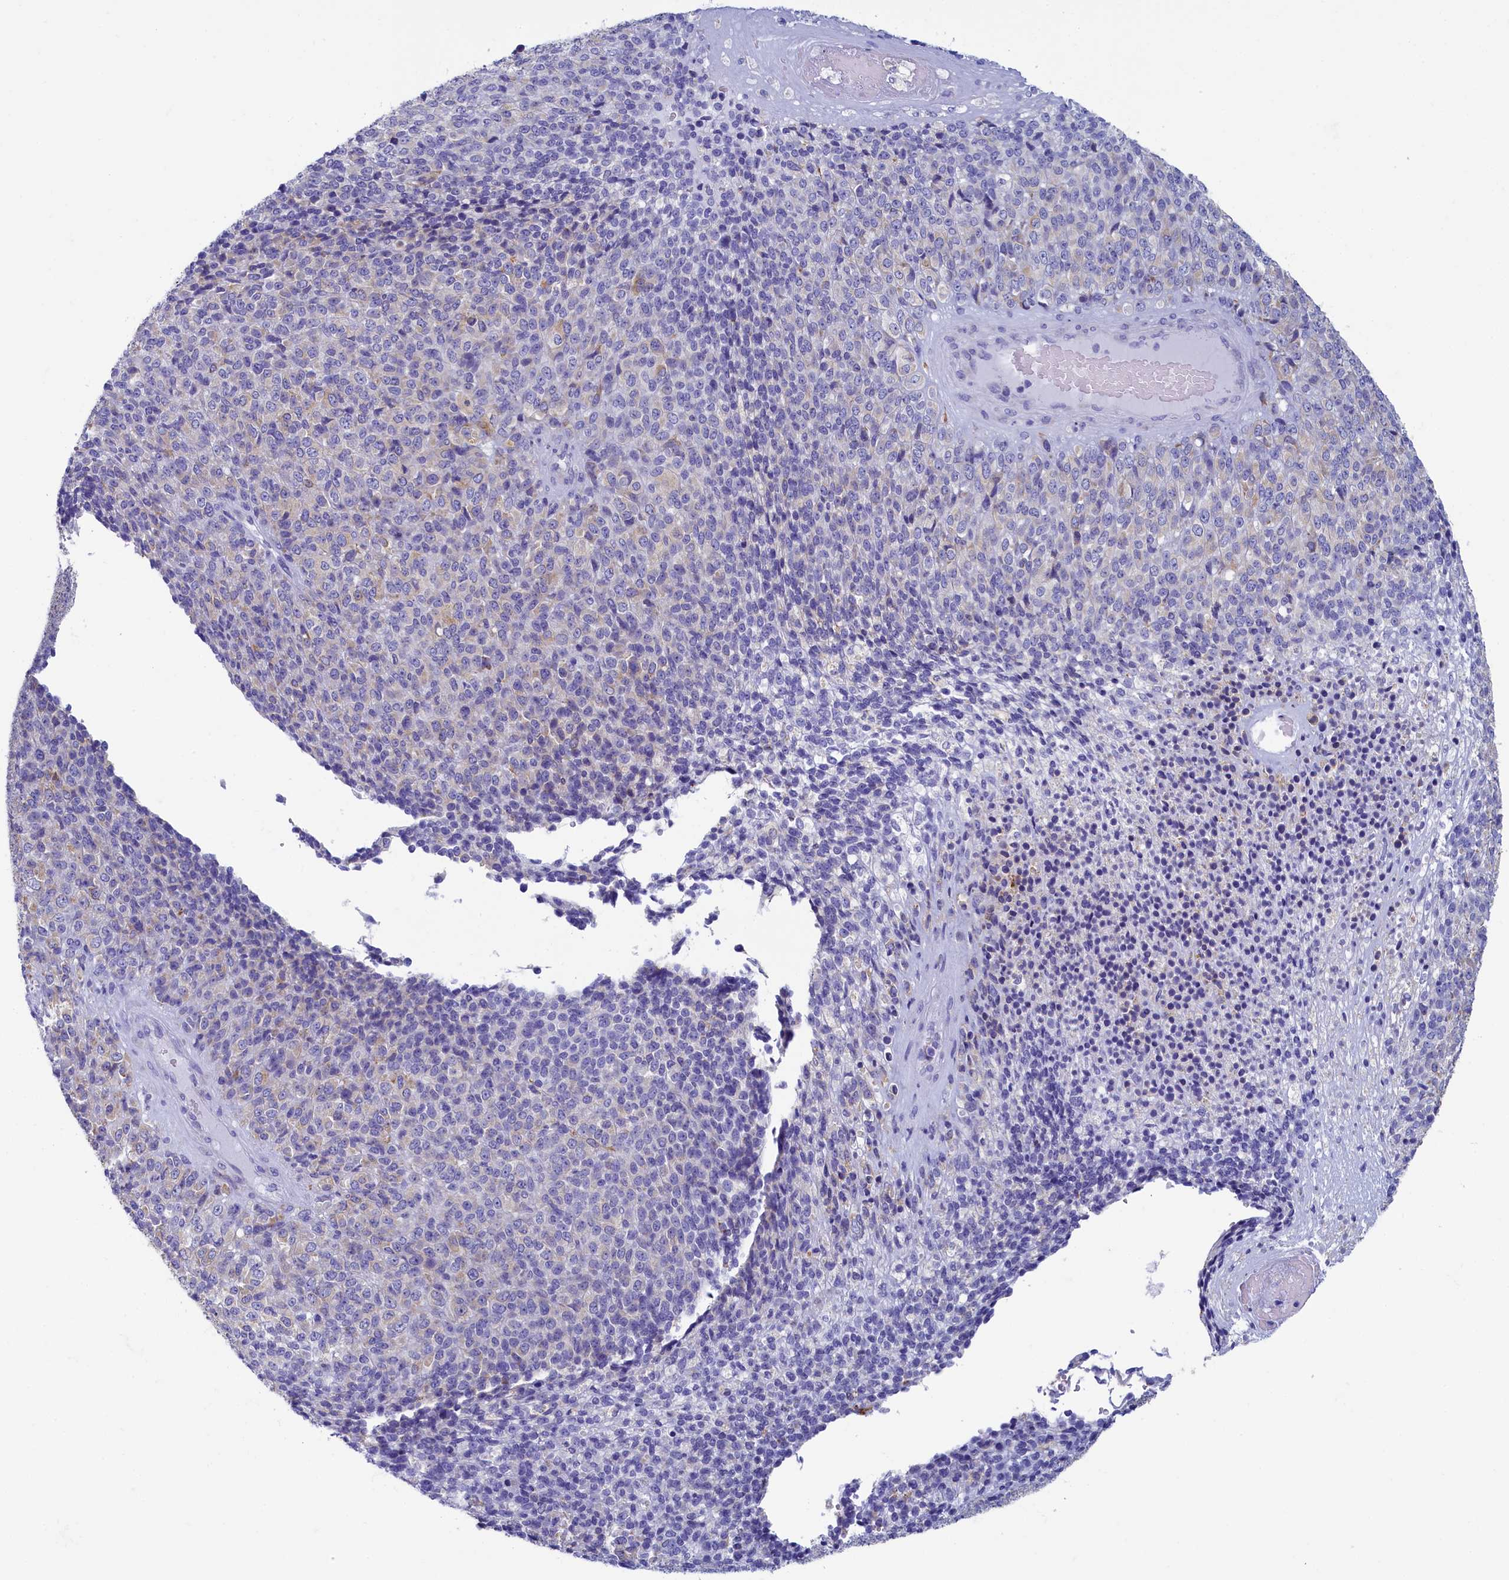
{"staining": {"intensity": "negative", "quantity": "none", "location": "none"}, "tissue": "melanoma", "cell_type": "Tumor cells", "image_type": "cancer", "snomed": [{"axis": "morphology", "description": "Malignant melanoma, Metastatic site"}, {"axis": "topography", "description": "Brain"}], "caption": "Immunohistochemical staining of human melanoma demonstrates no significant positivity in tumor cells.", "gene": "SKA3", "patient": {"sex": "female", "age": 56}}